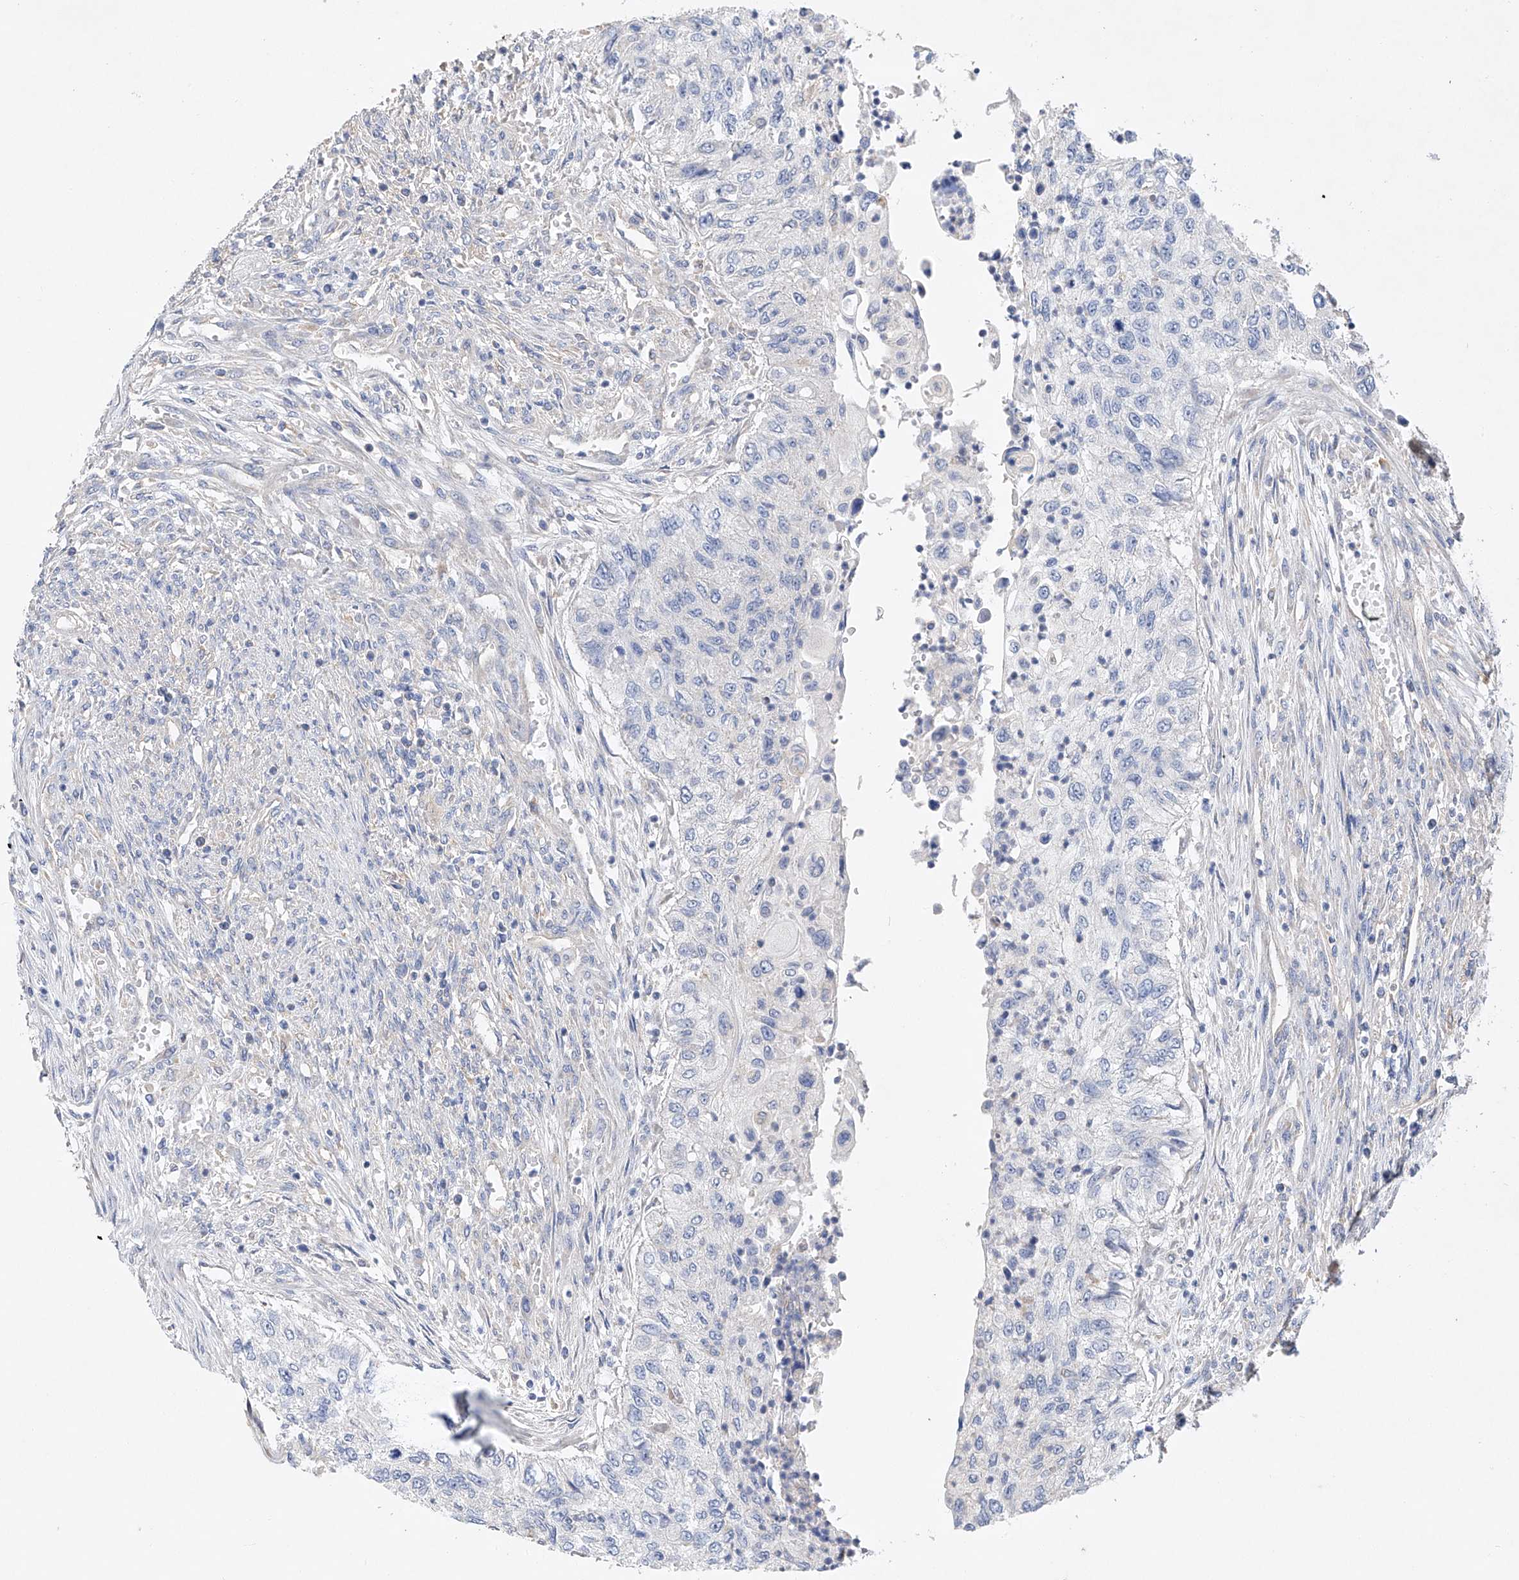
{"staining": {"intensity": "negative", "quantity": "none", "location": "none"}, "tissue": "urothelial cancer", "cell_type": "Tumor cells", "image_type": "cancer", "snomed": [{"axis": "morphology", "description": "Urothelial carcinoma, High grade"}, {"axis": "topography", "description": "Urinary bladder"}], "caption": "This is a micrograph of immunohistochemistry (IHC) staining of urothelial cancer, which shows no staining in tumor cells.", "gene": "AMD1", "patient": {"sex": "female", "age": 60}}